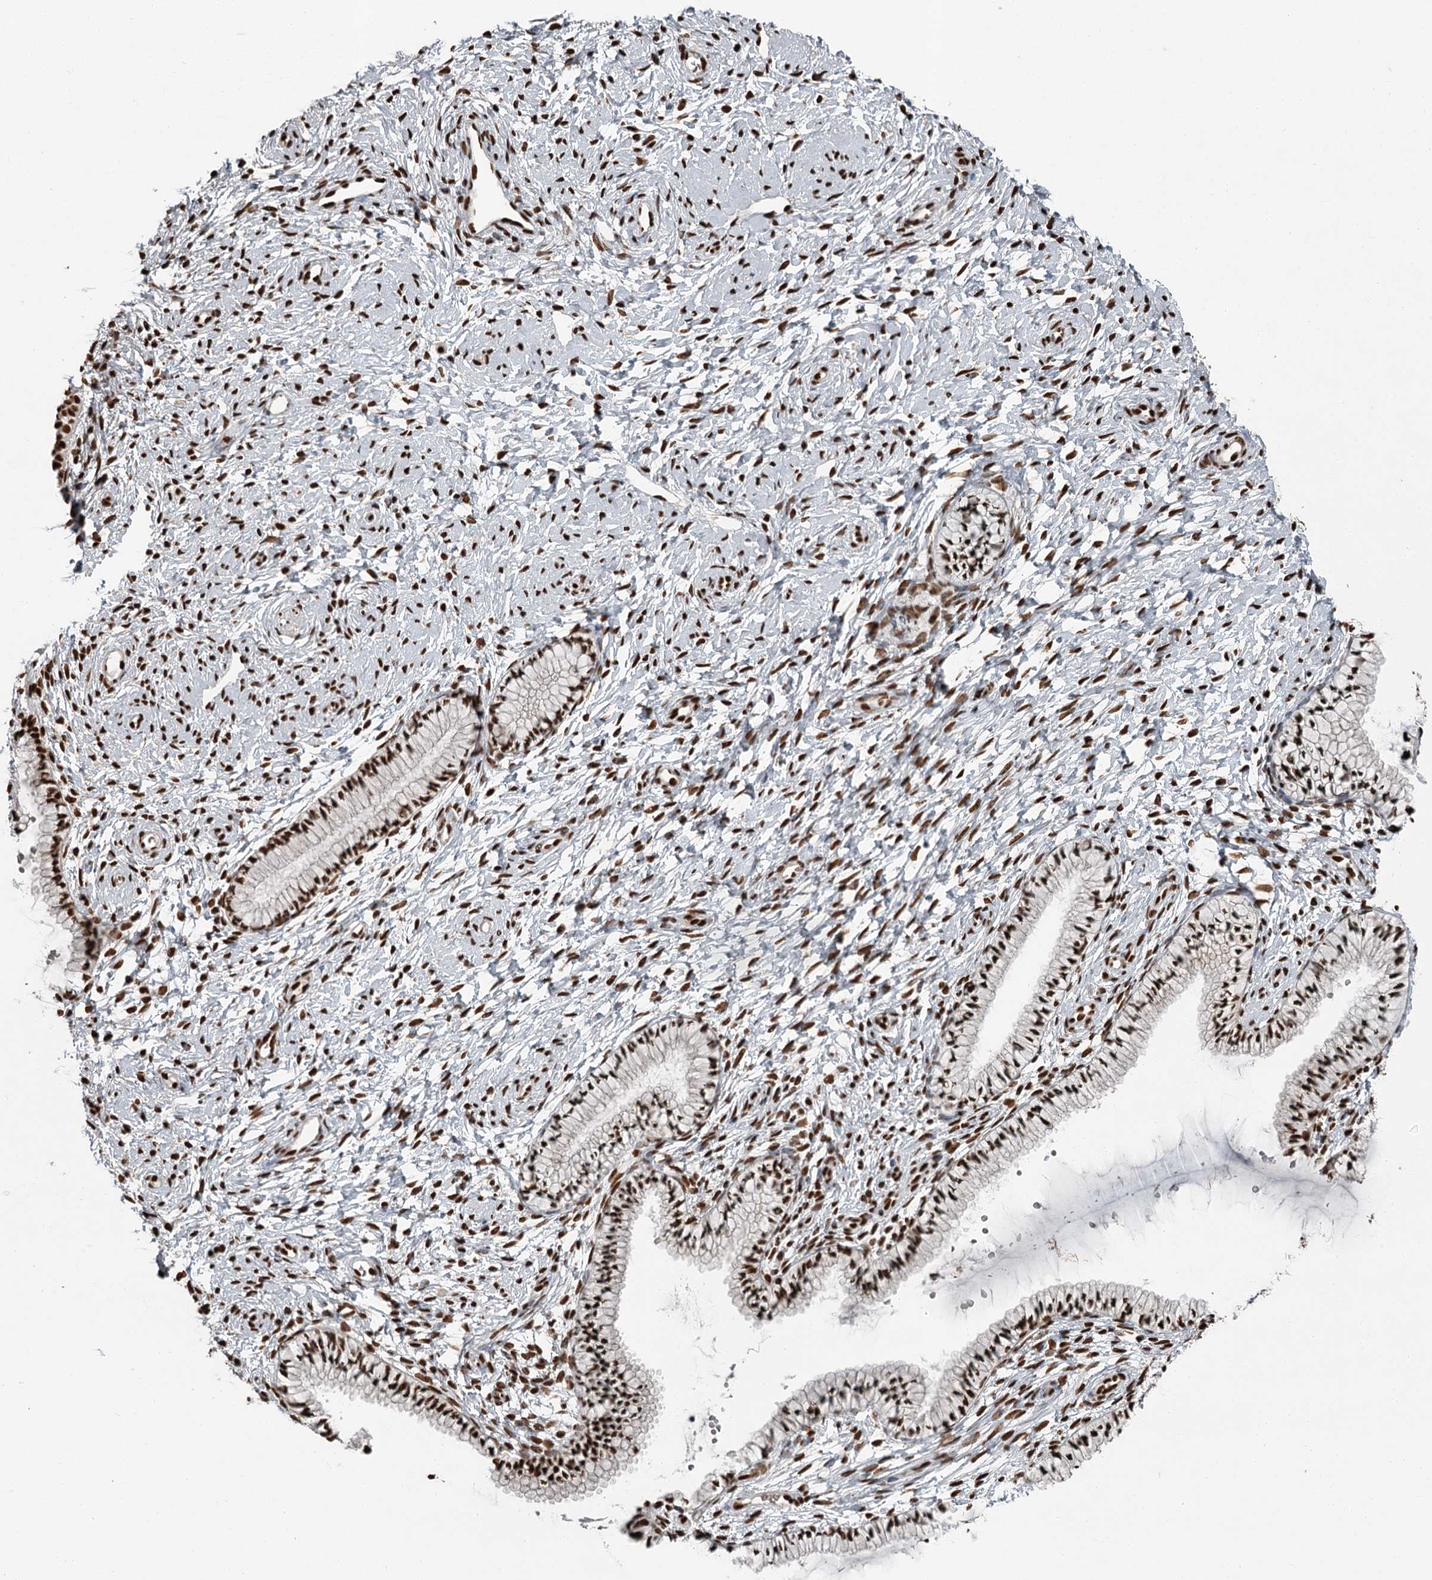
{"staining": {"intensity": "moderate", "quantity": ">75%", "location": "nuclear"}, "tissue": "cervix", "cell_type": "Glandular cells", "image_type": "normal", "snomed": [{"axis": "morphology", "description": "Normal tissue, NOS"}, {"axis": "topography", "description": "Cervix"}], "caption": "The photomicrograph demonstrates immunohistochemical staining of benign cervix. There is moderate nuclear expression is present in about >75% of glandular cells. (brown staining indicates protein expression, while blue staining denotes nuclei).", "gene": "RBBP7", "patient": {"sex": "female", "age": 33}}